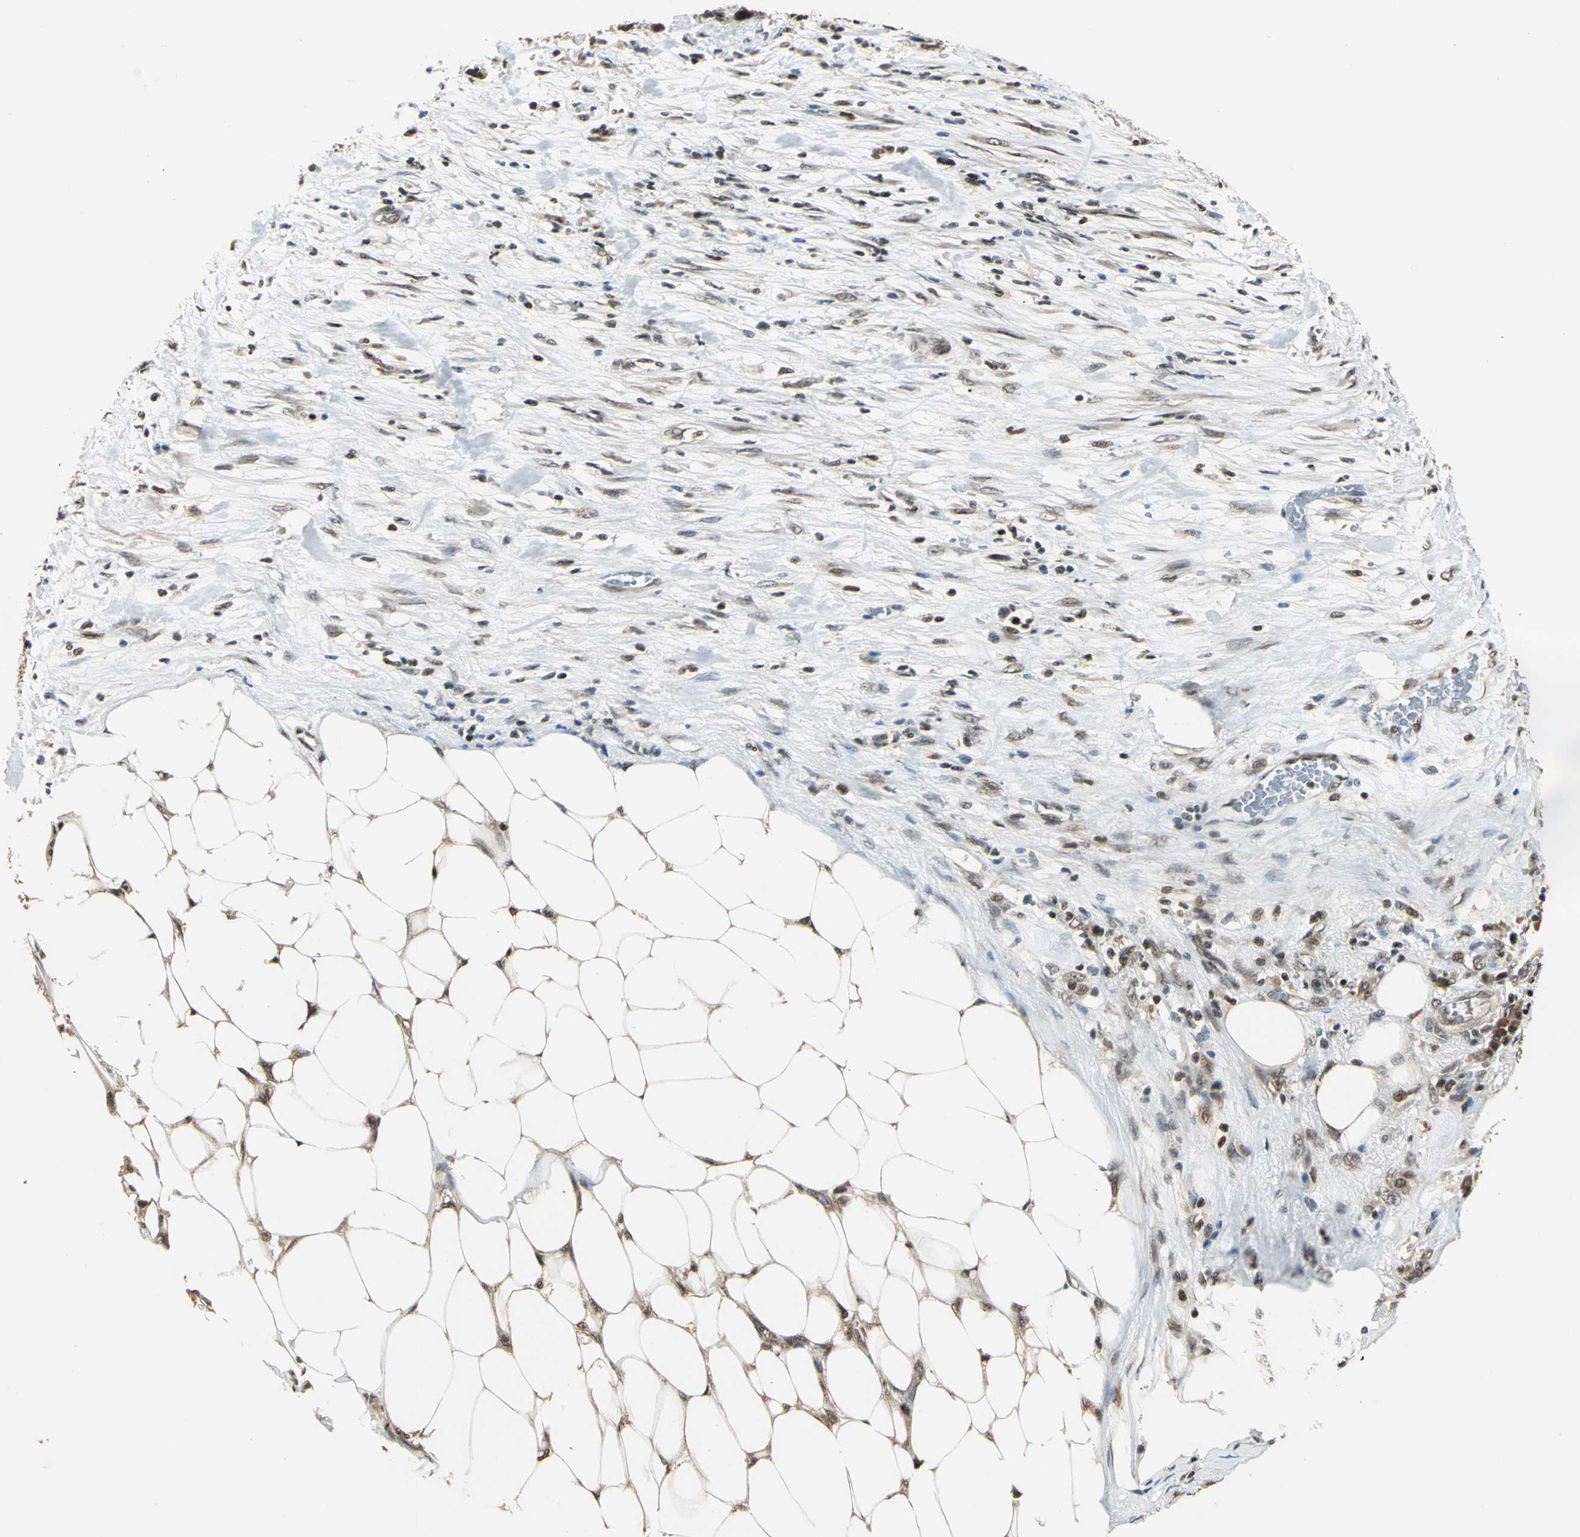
{"staining": {"intensity": "moderate", "quantity": ">75%", "location": "cytoplasmic/membranous,nuclear"}, "tissue": "colorectal cancer", "cell_type": "Tumor cells", "image_type": "cancer", "snomed": [{"axis": "morphology", "description": "Adenocarcinoma, NOS"}, {"axis": "topography", "description": "Colon"}], "caption": "The immunohistochemical stain labels moderate cytoplasmic/membranous and nuclear expression in tumor cells of colorectal cancer (adenocarcinoma) tissue. The protein of interest is shown in brown color, while the nuclei are stained blue.", "gene": "PSMC3", "patient": {"sex": "female", "age": 86}}